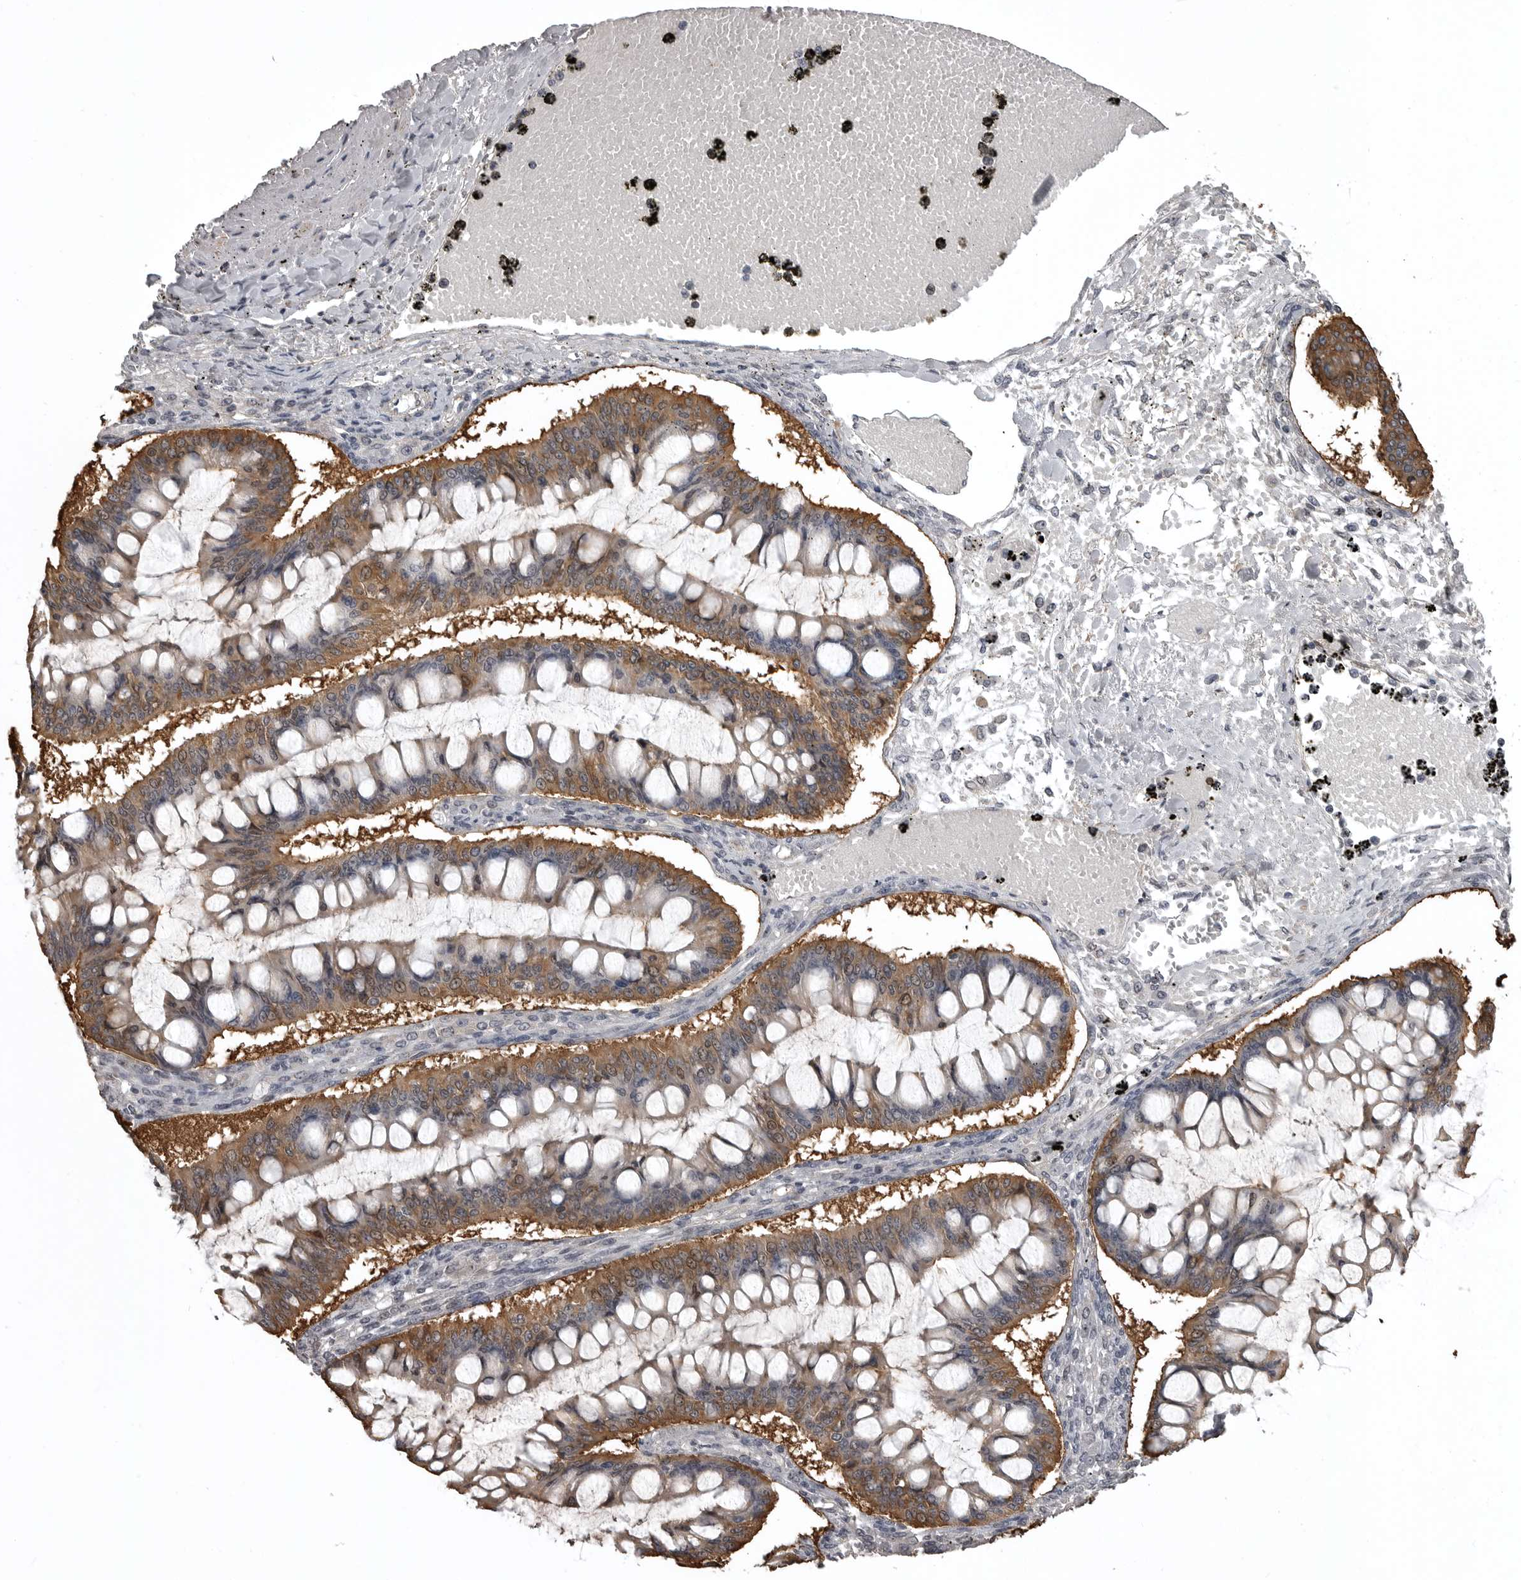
{"staining": {"intensity": "moderate", "quantity": ">75%", "location": "cytoplasmic/membranous"}, "tissue": "ovarian cancer", "cell_type": "Tumor cells", "image_type": "cancer", "snomed": [{"axis": "morphology", "description": "Cystadenocarcinoma, mucinous, NOS"}, {"axis": "topography", "description": "Ovary"}], "caption": "A medium amount of moderate cytoplasmic/membranous expression is present in about >75% of tumor cells in ovarian mucinous cystadenocarcinoma tissue. Nuclei are stained in blue.", "gene": "SNX16", "patient": {"sex": "female", "age": 73}}